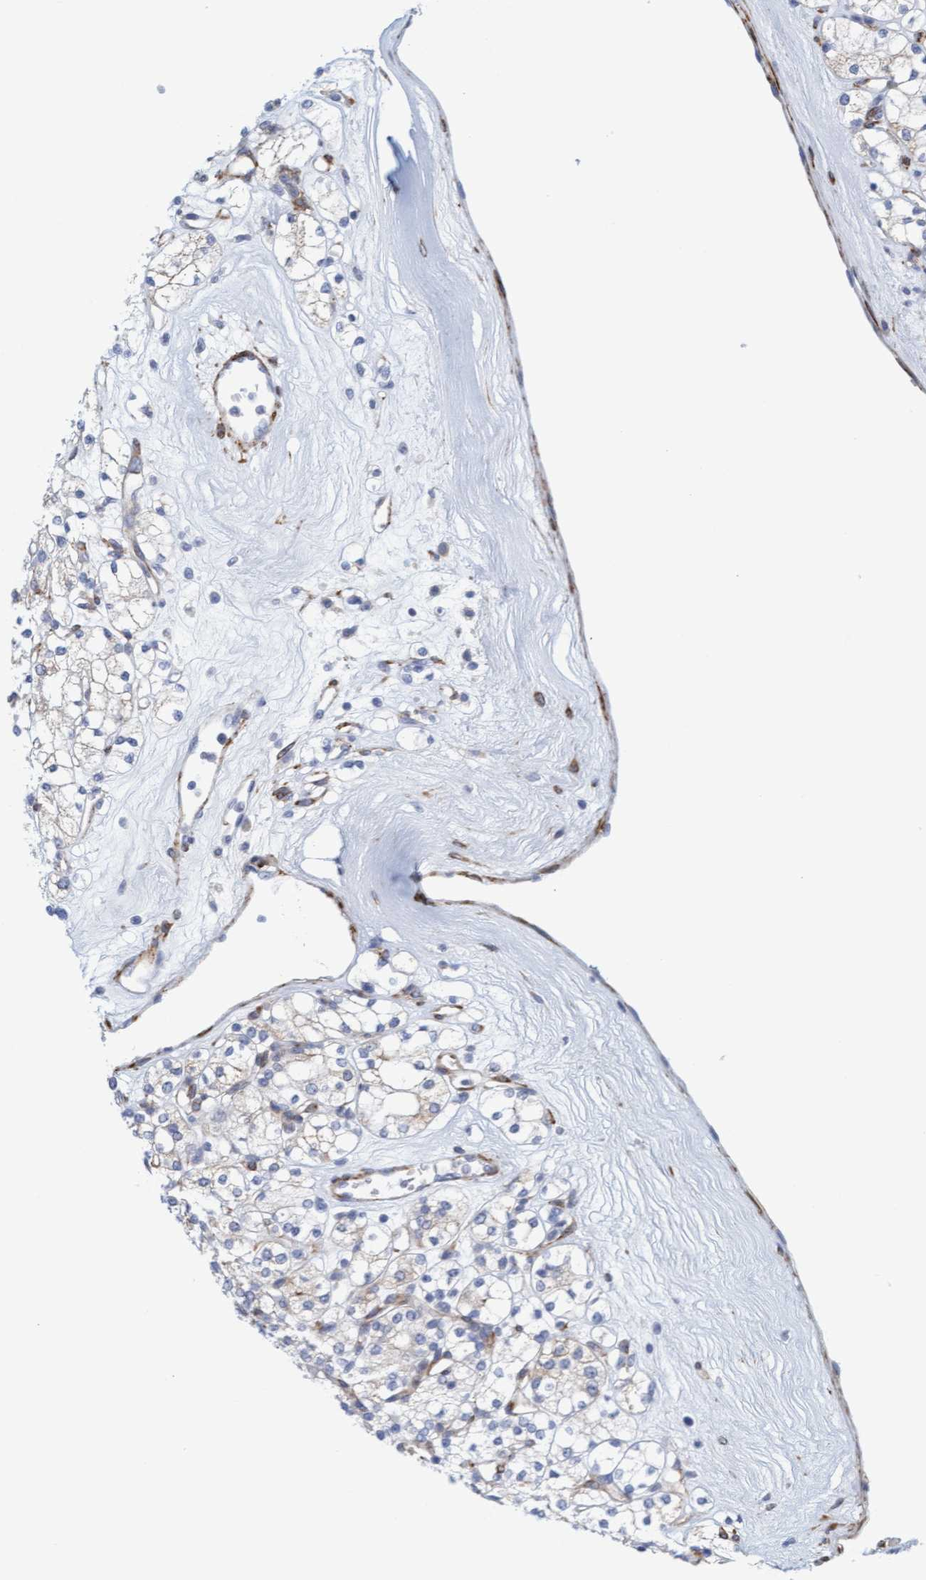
{"staining": {"intensity": "weak", "quantity": "<25%", "location": "cytoplasmic/membranous"}, "tissue": "renal cancer", "cell_type": "Tumor cells", "image_type": "cancer", "snomed": [{"axis": "morphology", "description": "Adenocarcinoma, NOS"}, {"axis": "topography", "description": "Kidney"}], "caption": "This histopathology image is of renal adenocarcinoma stained with immunohistochemistry (IHC) to label a protein in brown with the nuclei are counter-stained blue. There is no staining in tumor cells.", "gene": "MAP1B", "patient": {"sex": "male", "age": 77}}